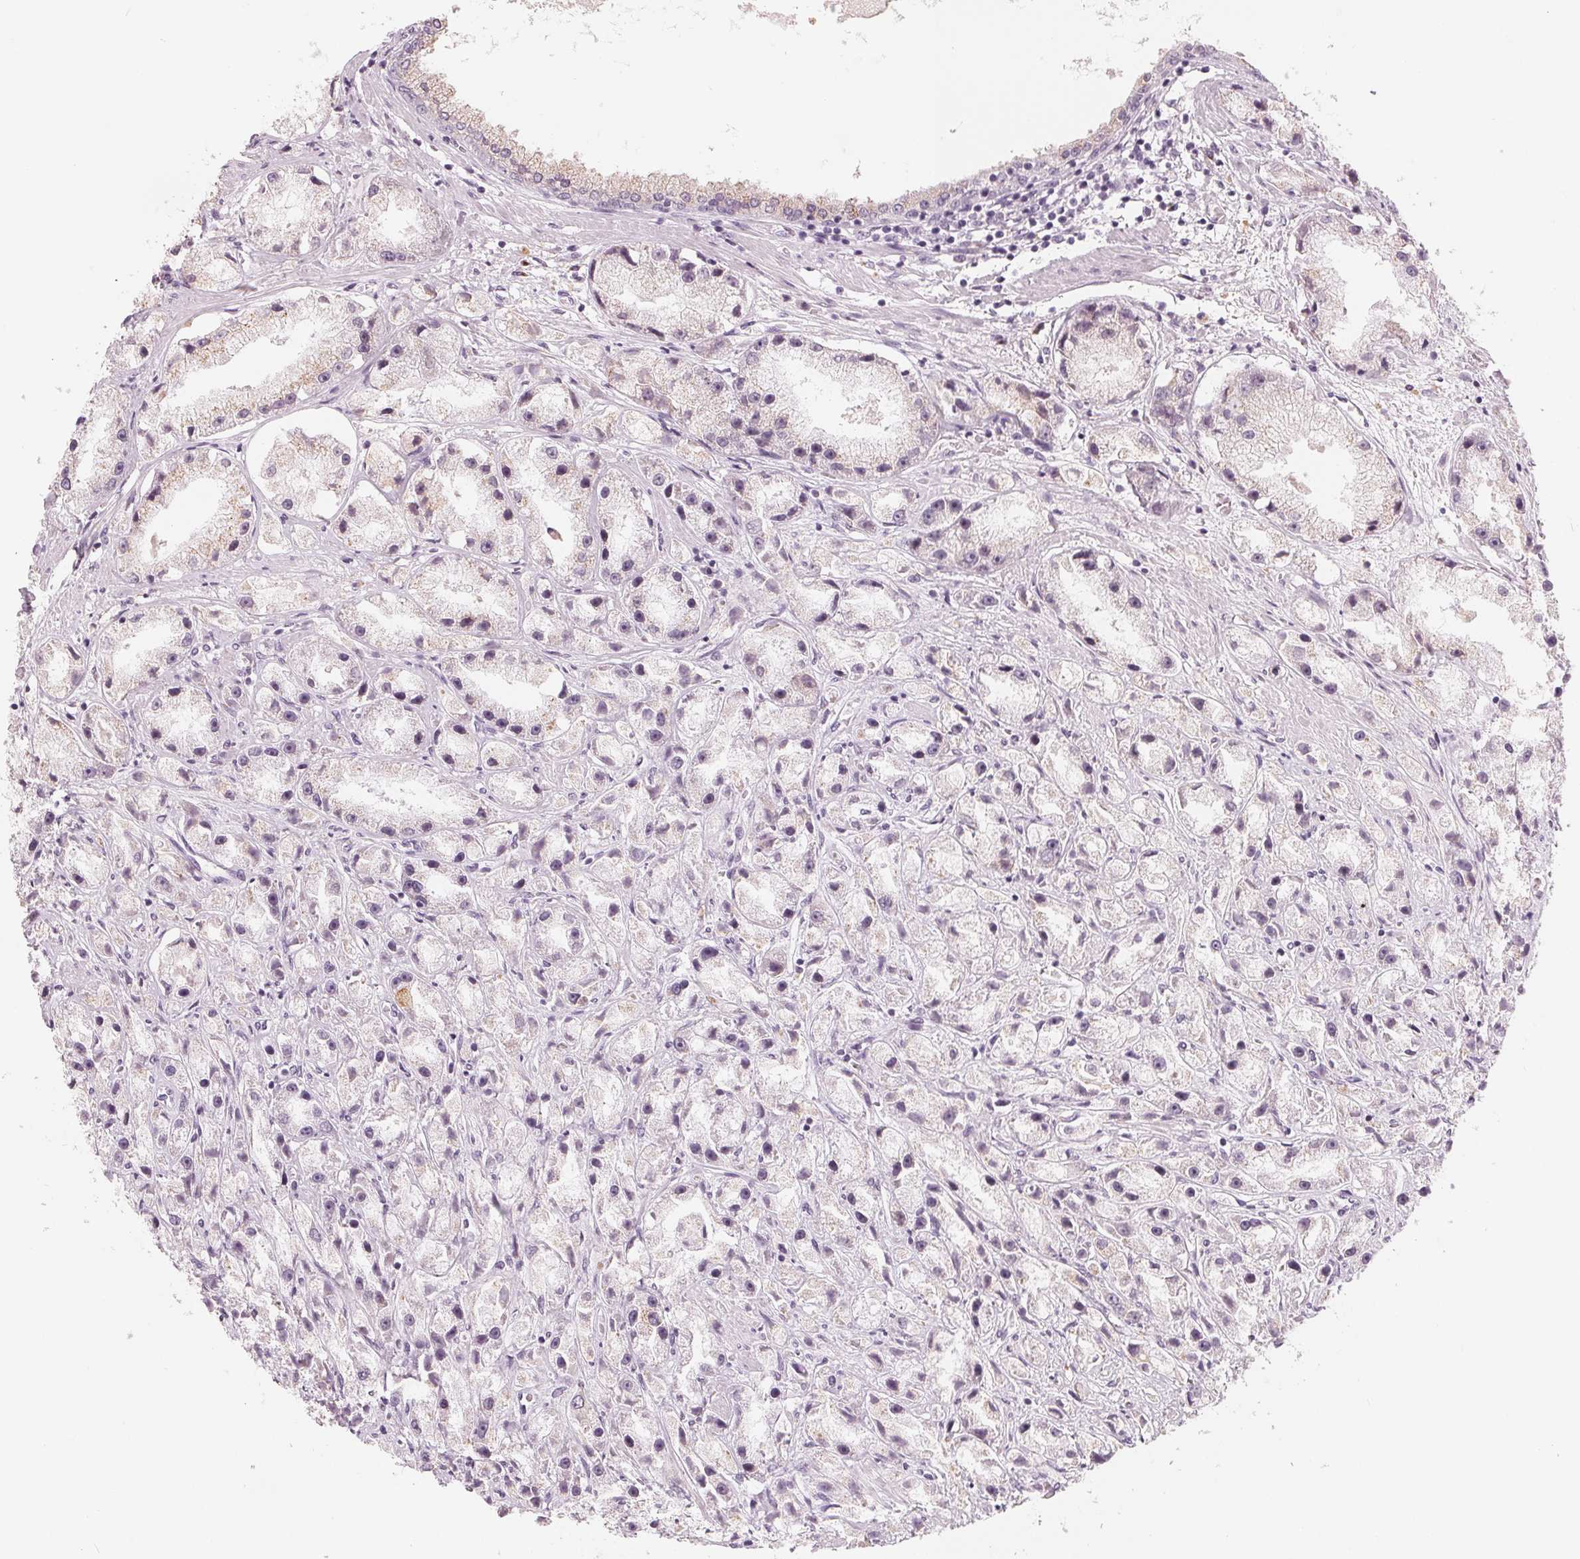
{"staining": {"intensity": "moderate", "quantity": "<25%", "location": "cytoplasmic/membranous"}, "tissue": "prostate cancer", "cell_type": "Tumor cells", "image_type": "cancer", "snomed": [{"axis": "morphology", "description": "Adenocarcinoma, High grade"}, {"axis": "topography", "description": "Prostate"}], "caption": "There is low levels of moderate cytoplasmic/membranous positivity in tumor cells of prostate adenocarcinoma (high-grade), as demonstrated by immunohistochemical staining (brown color).", "gene": "IL9R", "patient": {"sex": "male", "age": 67}}